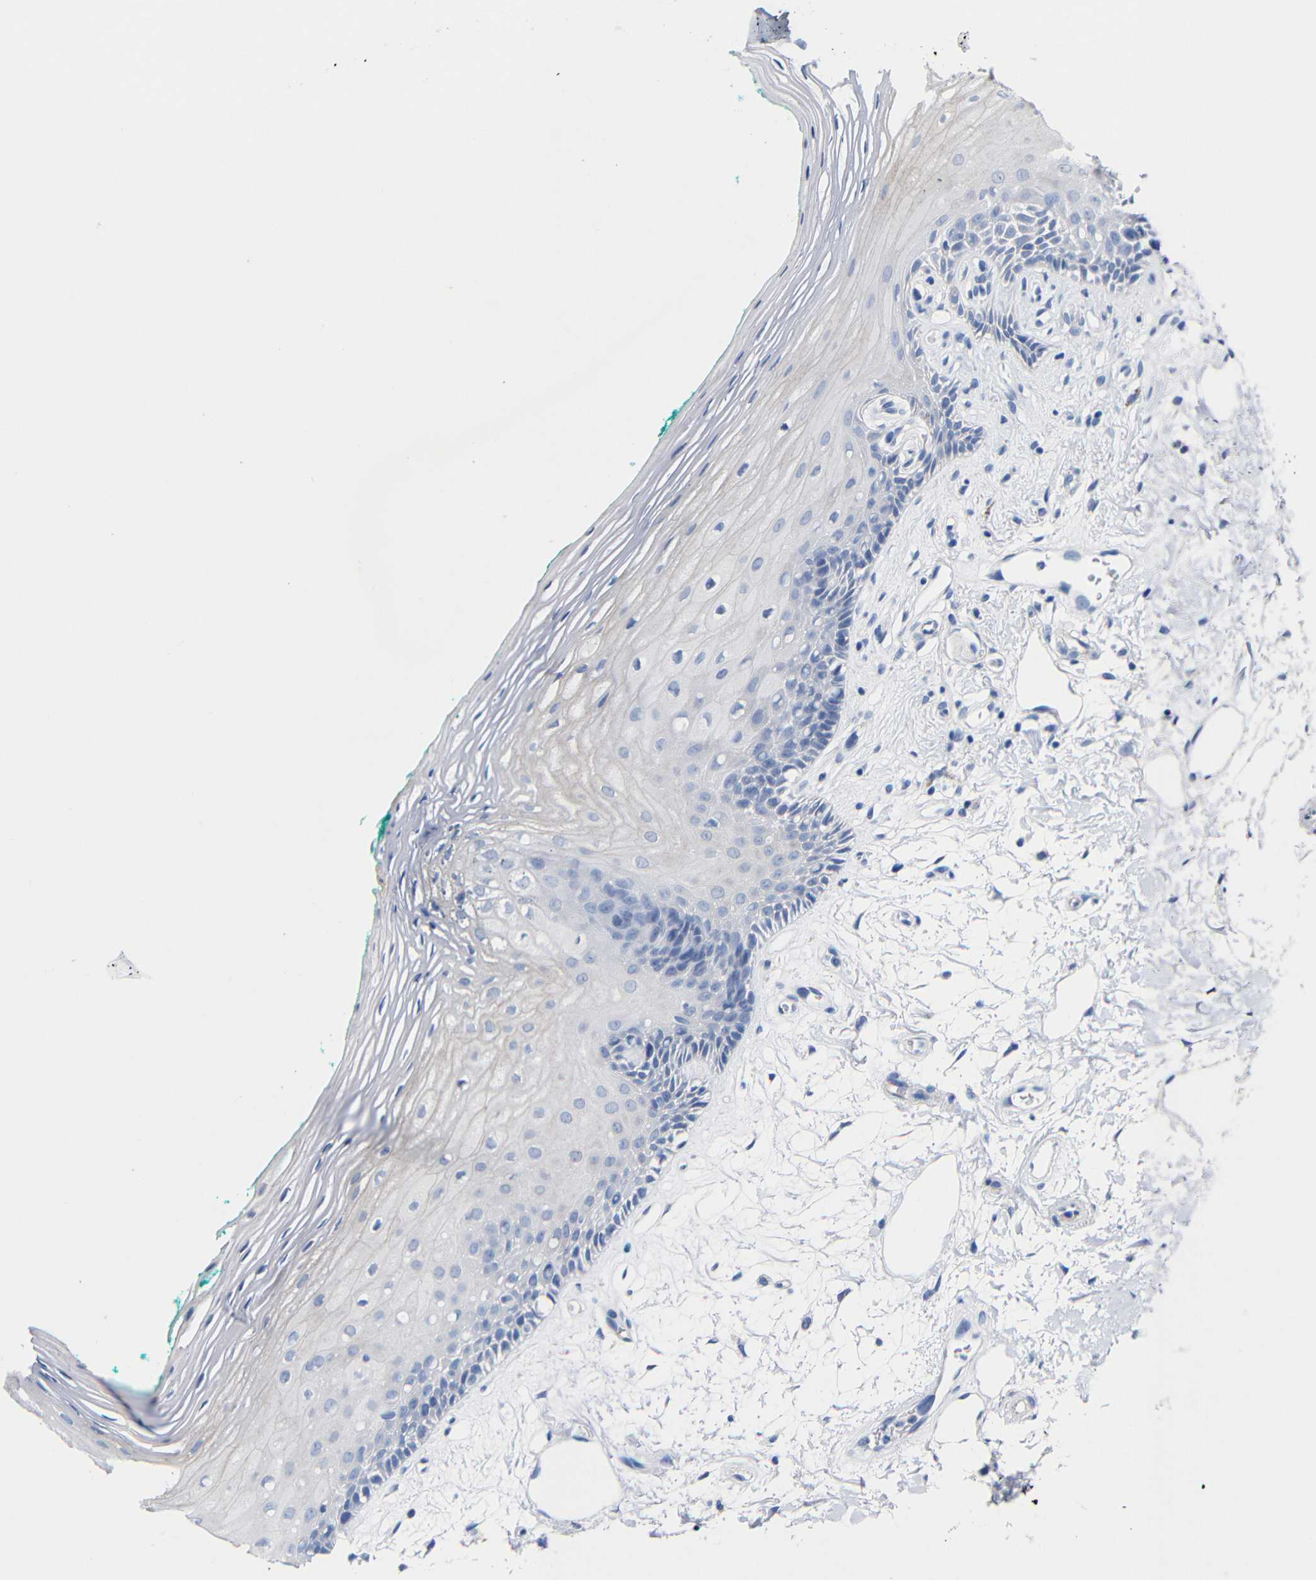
{"staining": {"intensity": "negative", "quantity": "none", "location": "none"}, "tissue": "oral mucosa", "cell_type": "Squamous epithelial cells", "image_type": "normal", "snomed": [{"axis": "morphology", "description": "Normal tissue, NOS"}, {"axis": "topography", "description": "Skeletal muscle"}, {"axis": "topography", "description": "Oral tissue"}, {"axis": "topography", "description": "Peripheral nerve tissue"}], "caption": "IHC of normal oral mucosa reveals no expression in squamous epithelial cells.", "gene": "CGNL1", "patient": {"sex": "female", "age": 84}}